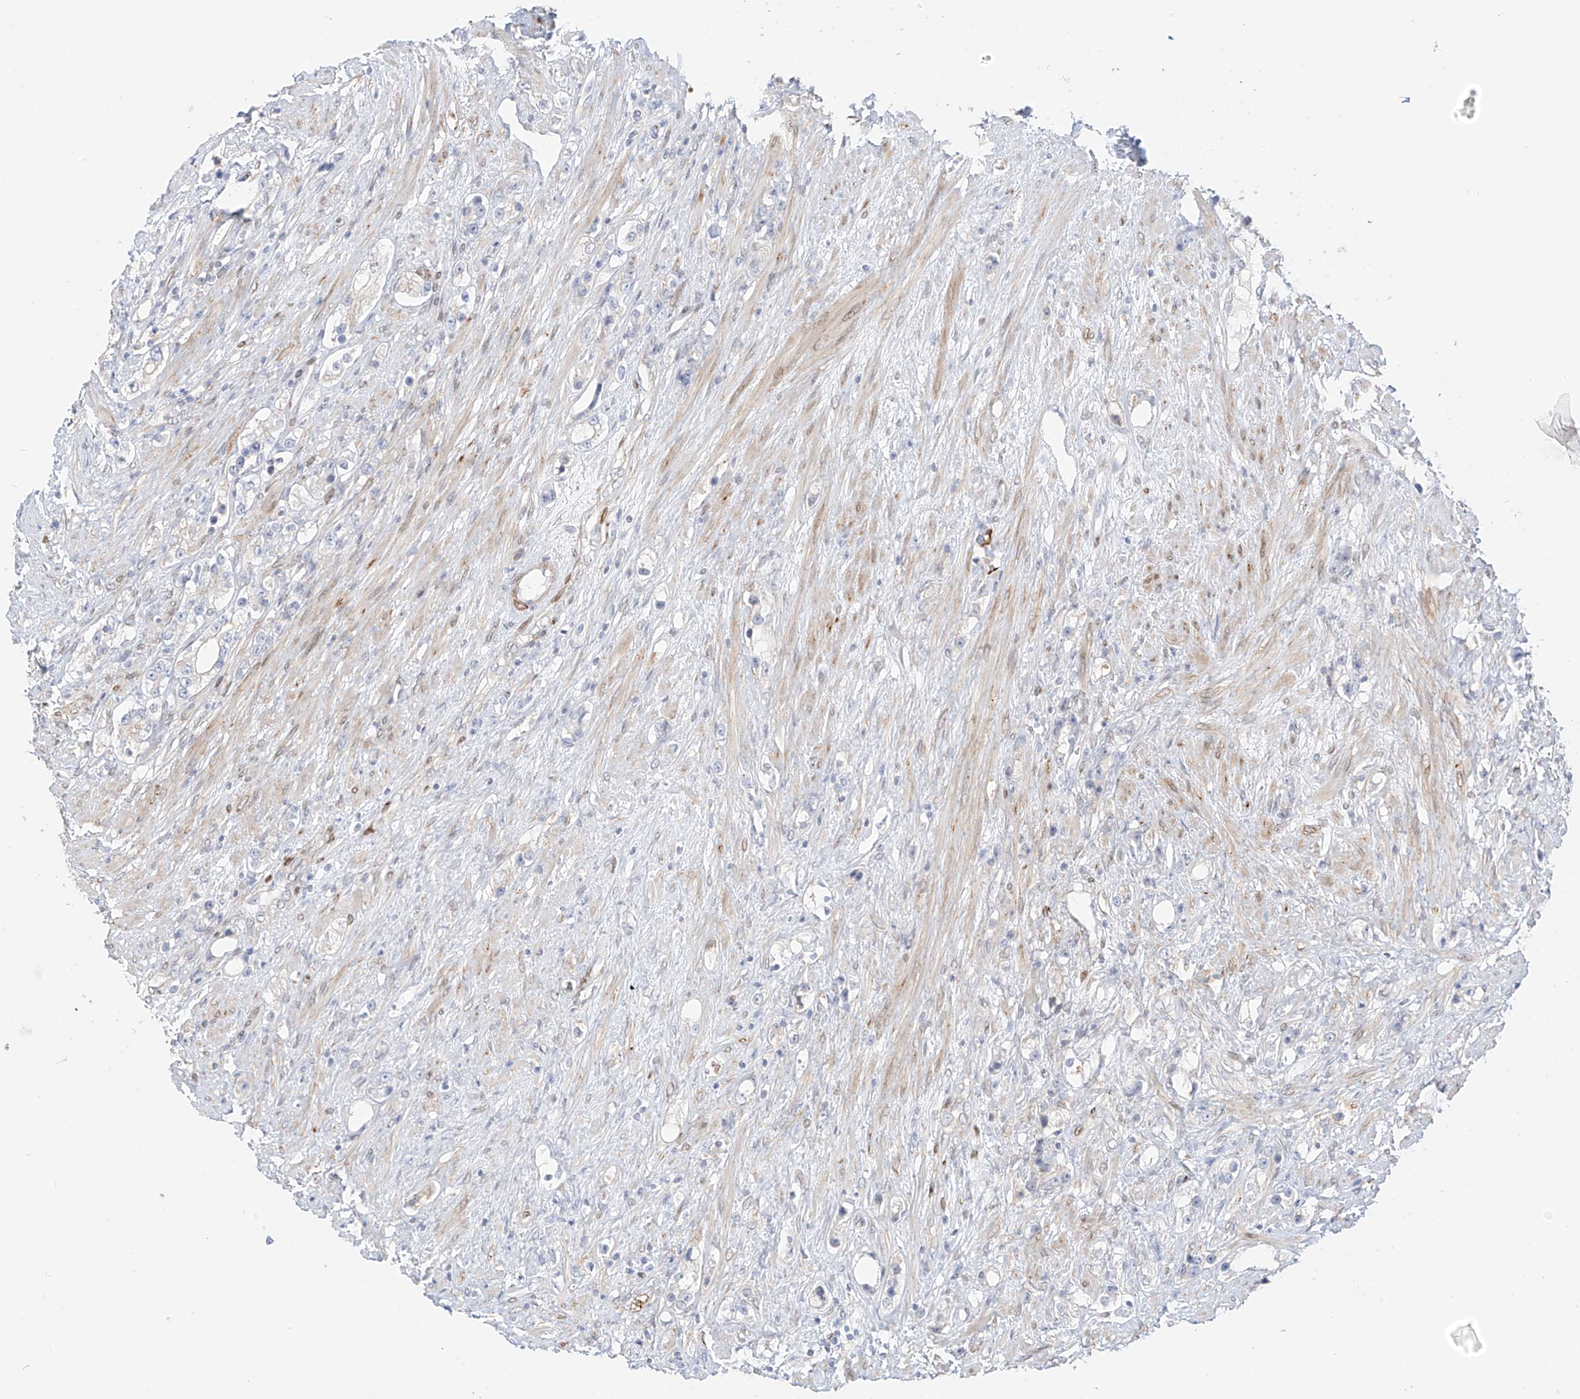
{"staining": {"intensity": "negative", "quantity": "none", "location": "none"}, "tissue": "prostate cancer", "cell_type": "Tumor cells", "image_type": "cancer", "snomed": [{"axis": "morphology", "description": "Adenocarcinoma, High grade"}, {"axis": "topography", "description": "Prostate"}], "caption": "Tumor cells show no significant expression in prostate adenocarcinoma (high-grade).", "gene": "PCYOX1", "patient": {"sex": "male", "age": 63}}